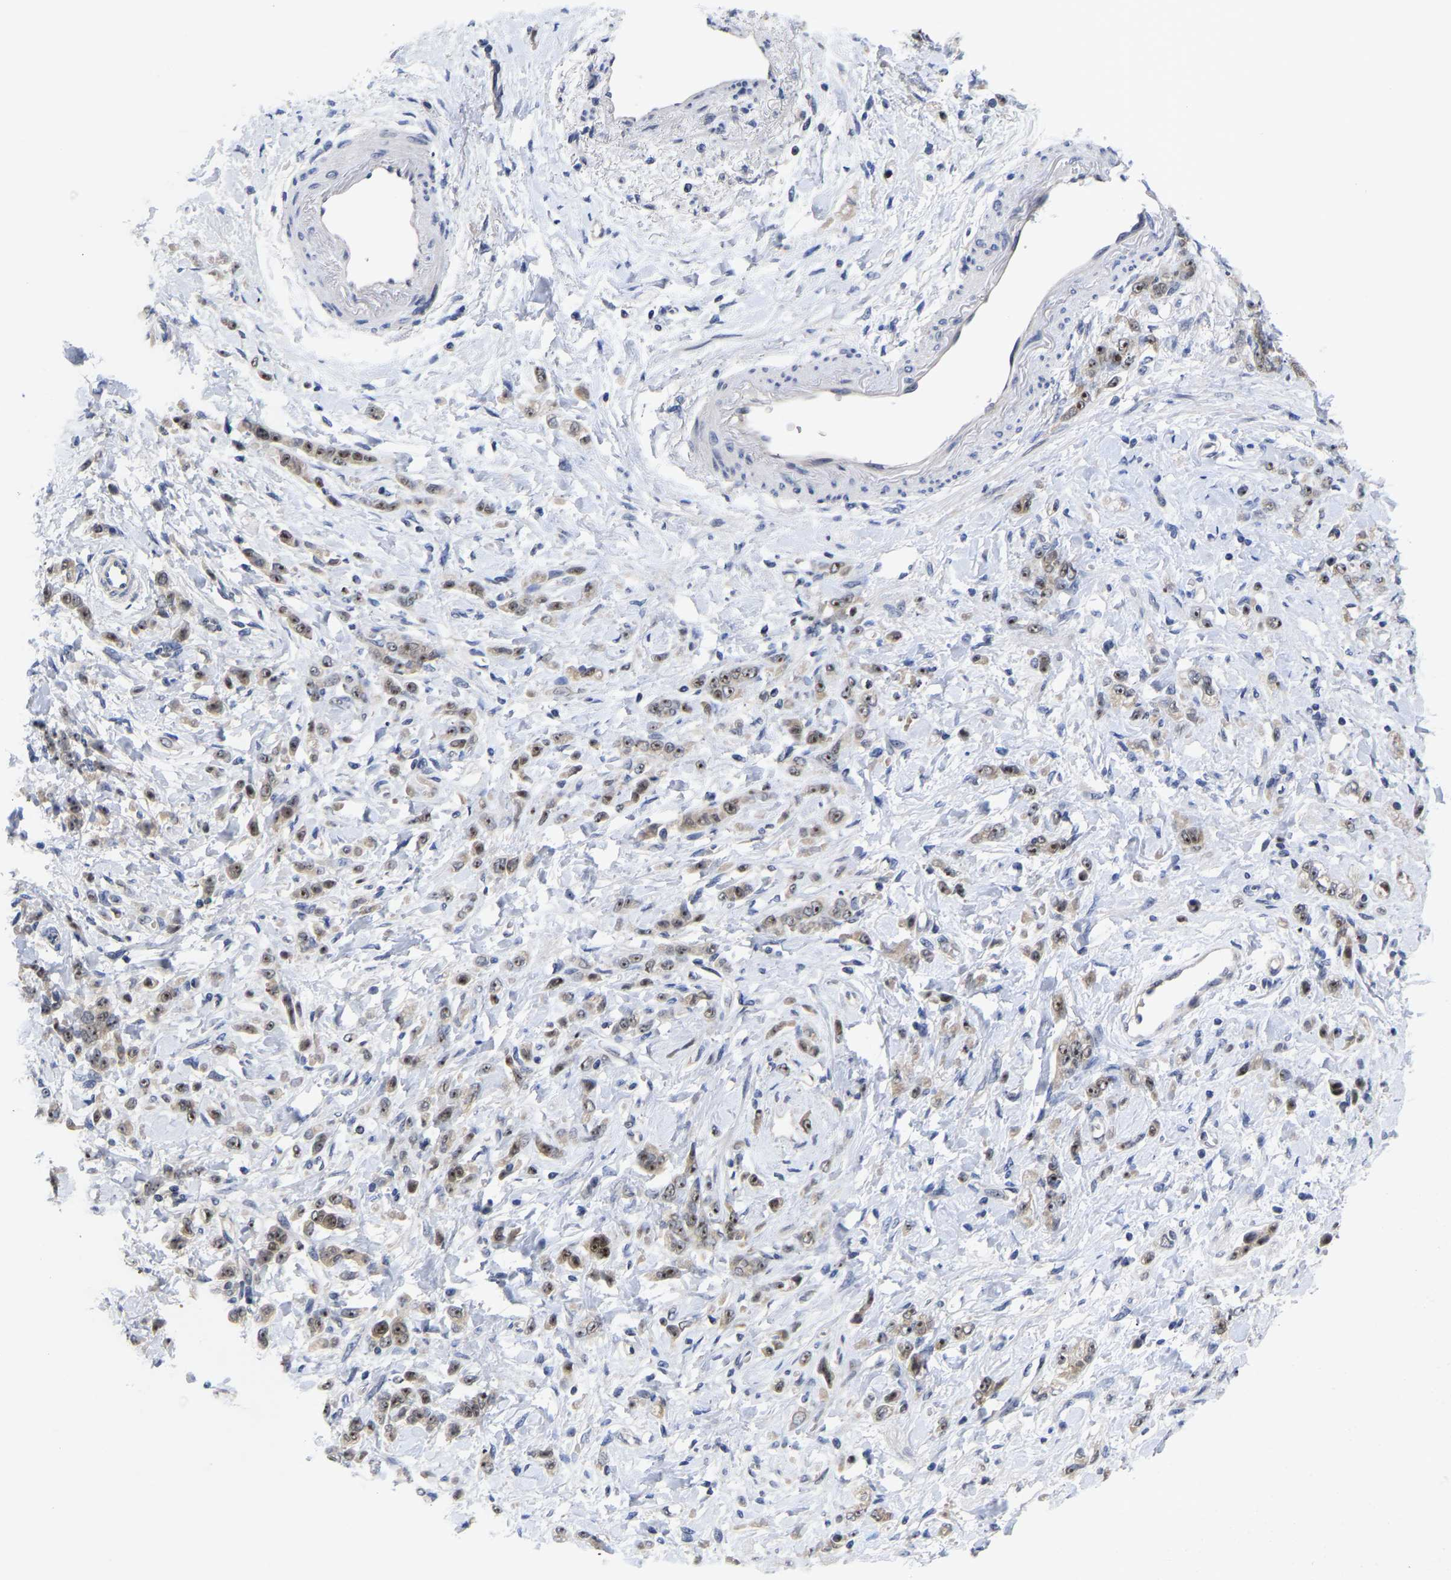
{"staining": {"intensity": "weak", "quantity": ">75%", "location": "nuclear"}, "tissue": "stomach cancer", "cell_type": "Tumor cells", "image_type": "cancer", "snomed": [{"axis": "morphology", "description": "Normal tissue, NOS"}, {"axis": "morphology", "description": "Adenocarcinoma, NOS"}, {"axis": "topography", "description": "Stomach"}], "caption": "An image showing weak nuclear positivity in about >75% of tumor cells in stomach adenocarcinoma, as visualized by brown immunohistochemical staining.", "gene": "NLE1", "patient": {"sex": "male", "age": 82}}